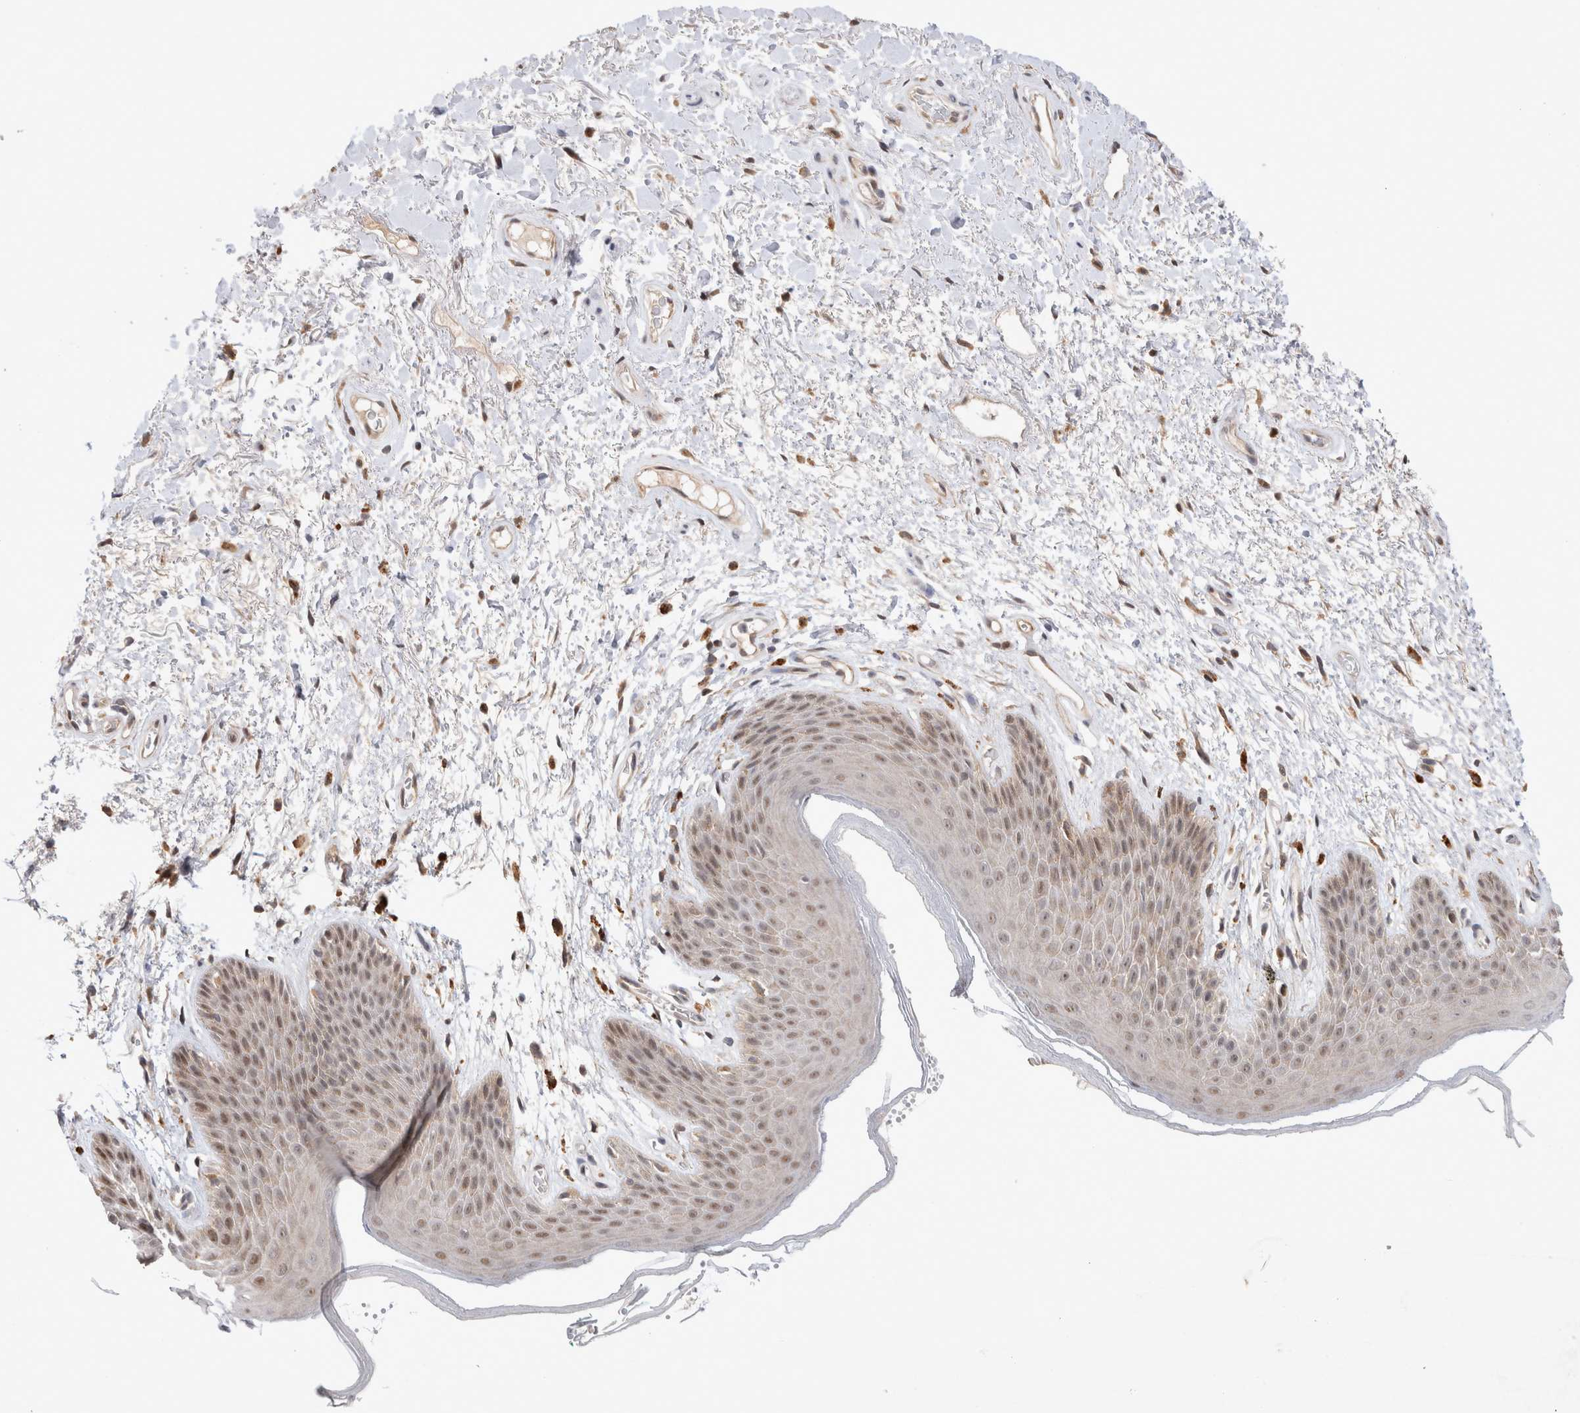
{"staining": {"intensity": "weak", "quantity": "25%-75%", "location": "nuclear"}, "tissue": "skin", "cell_type": "Epidermal cells", "image_type": "normal", "snomed": [{"axis": "morphology", "description": "Normal tissue, NOS"}, {"axis": "topography", "description": "Anal"}], "caption": "A brown stain highlights weak nuclear staining of a protein in epidermal cells of unremarkable skin. The protein is stained brown, and the nuclei are stained in blue (DAB IHC with brightfield microscopy, high magnification).", "gene": "HTT", "patient": {"sex": "male", "age": 74}}